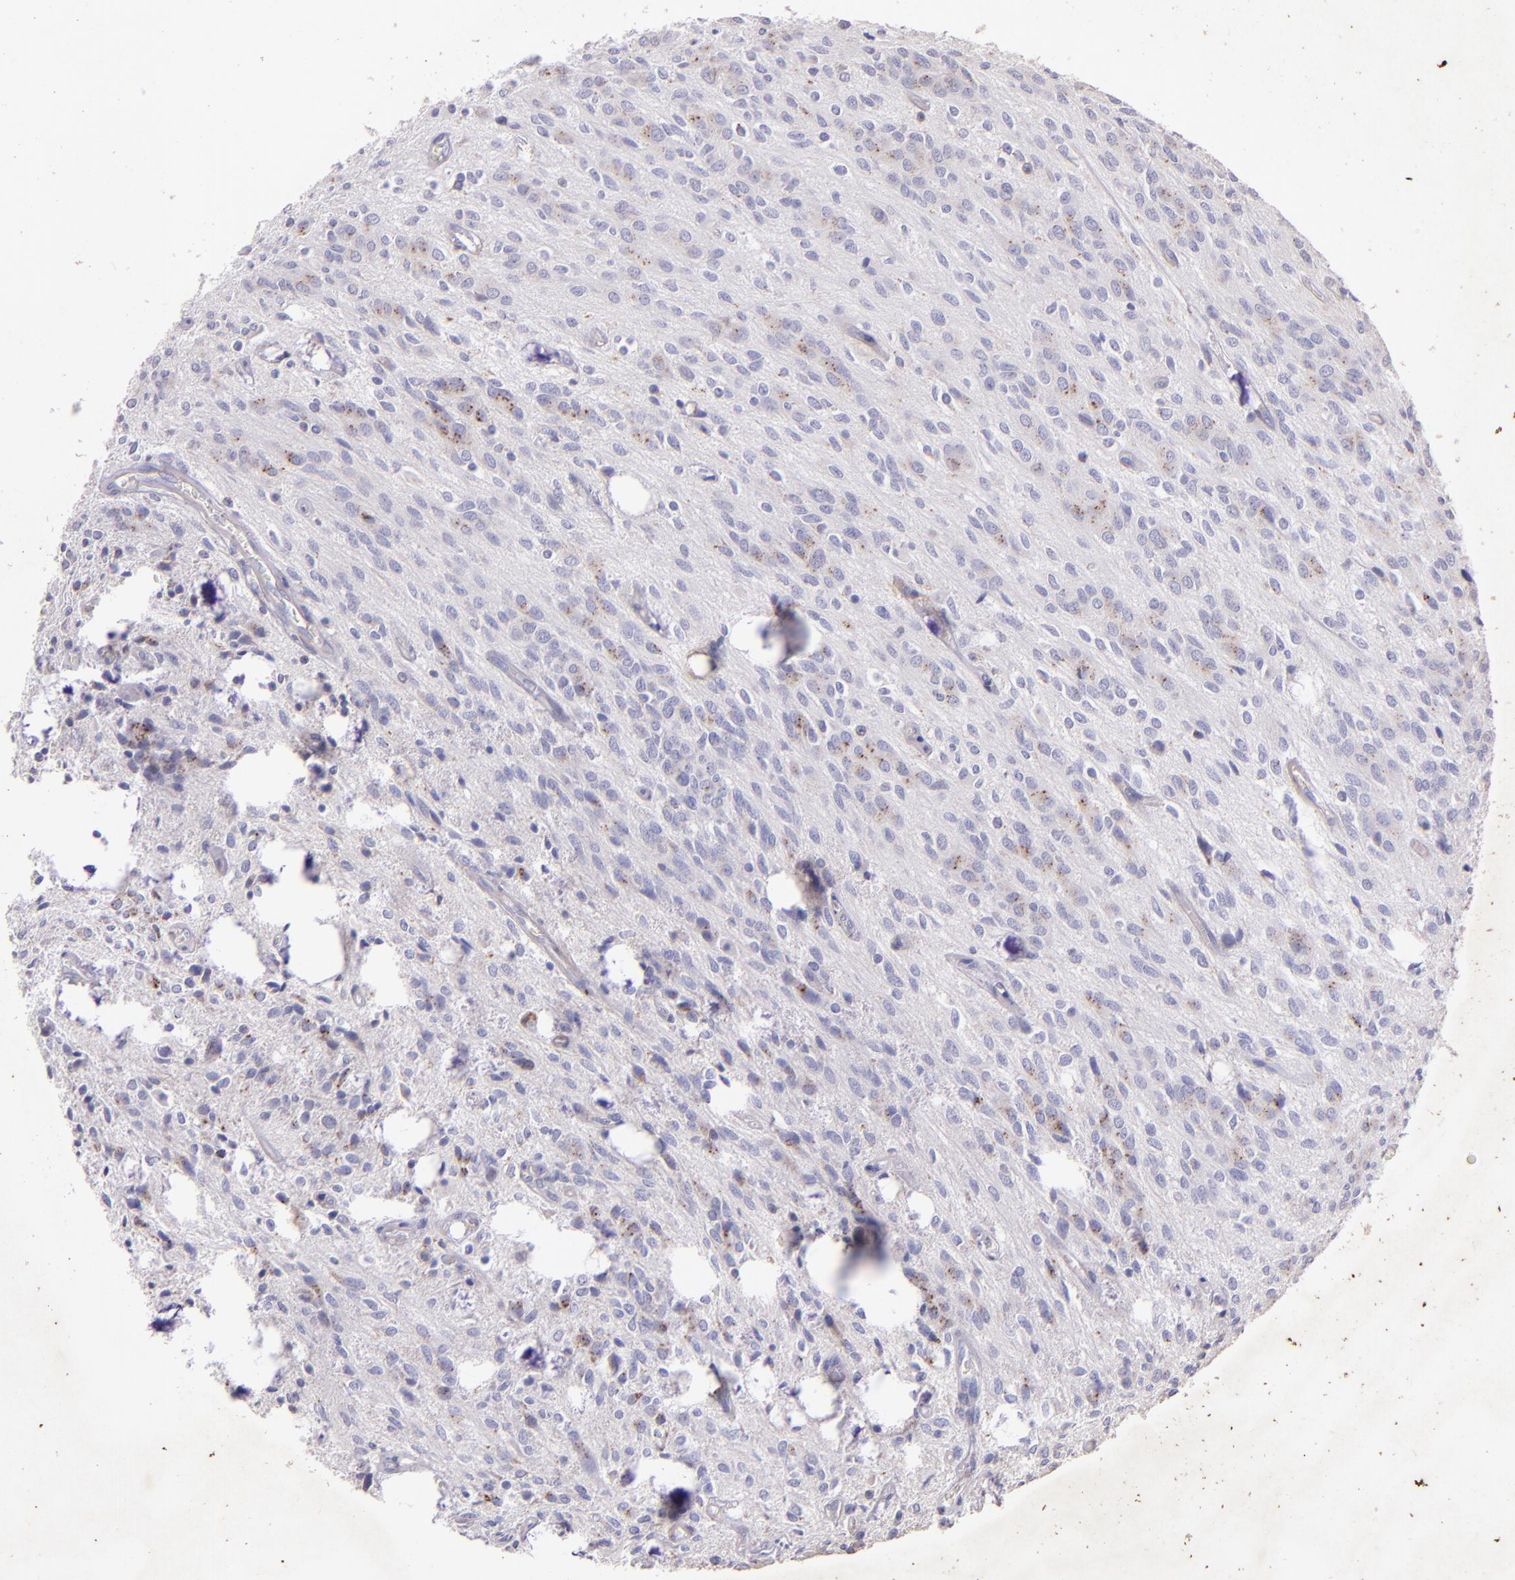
{"staining": {"intensity": "weak", "quantity": "25%-75%", "location": "cytoplasmic/membranous"}, "tissue": "glioma", "cell_type": "Tumor cells", "image_type": "cancer", "snomed": [{"axis": "morphology", "description": "Glioma, malignant, Low grade"}, {"axis": "topography", "description": "Brain"}], "caption": "This histopathology image exhibits malignant glioma (low-grade) stained with immunohistochemistry to label a protein in brown. The cytoplasmic/membranous of tumor cells show weak positivity for the protein. Nuclei are counter-stained blue.", "gene": "RET", "patient": {"sex": "female", "age": 15}}